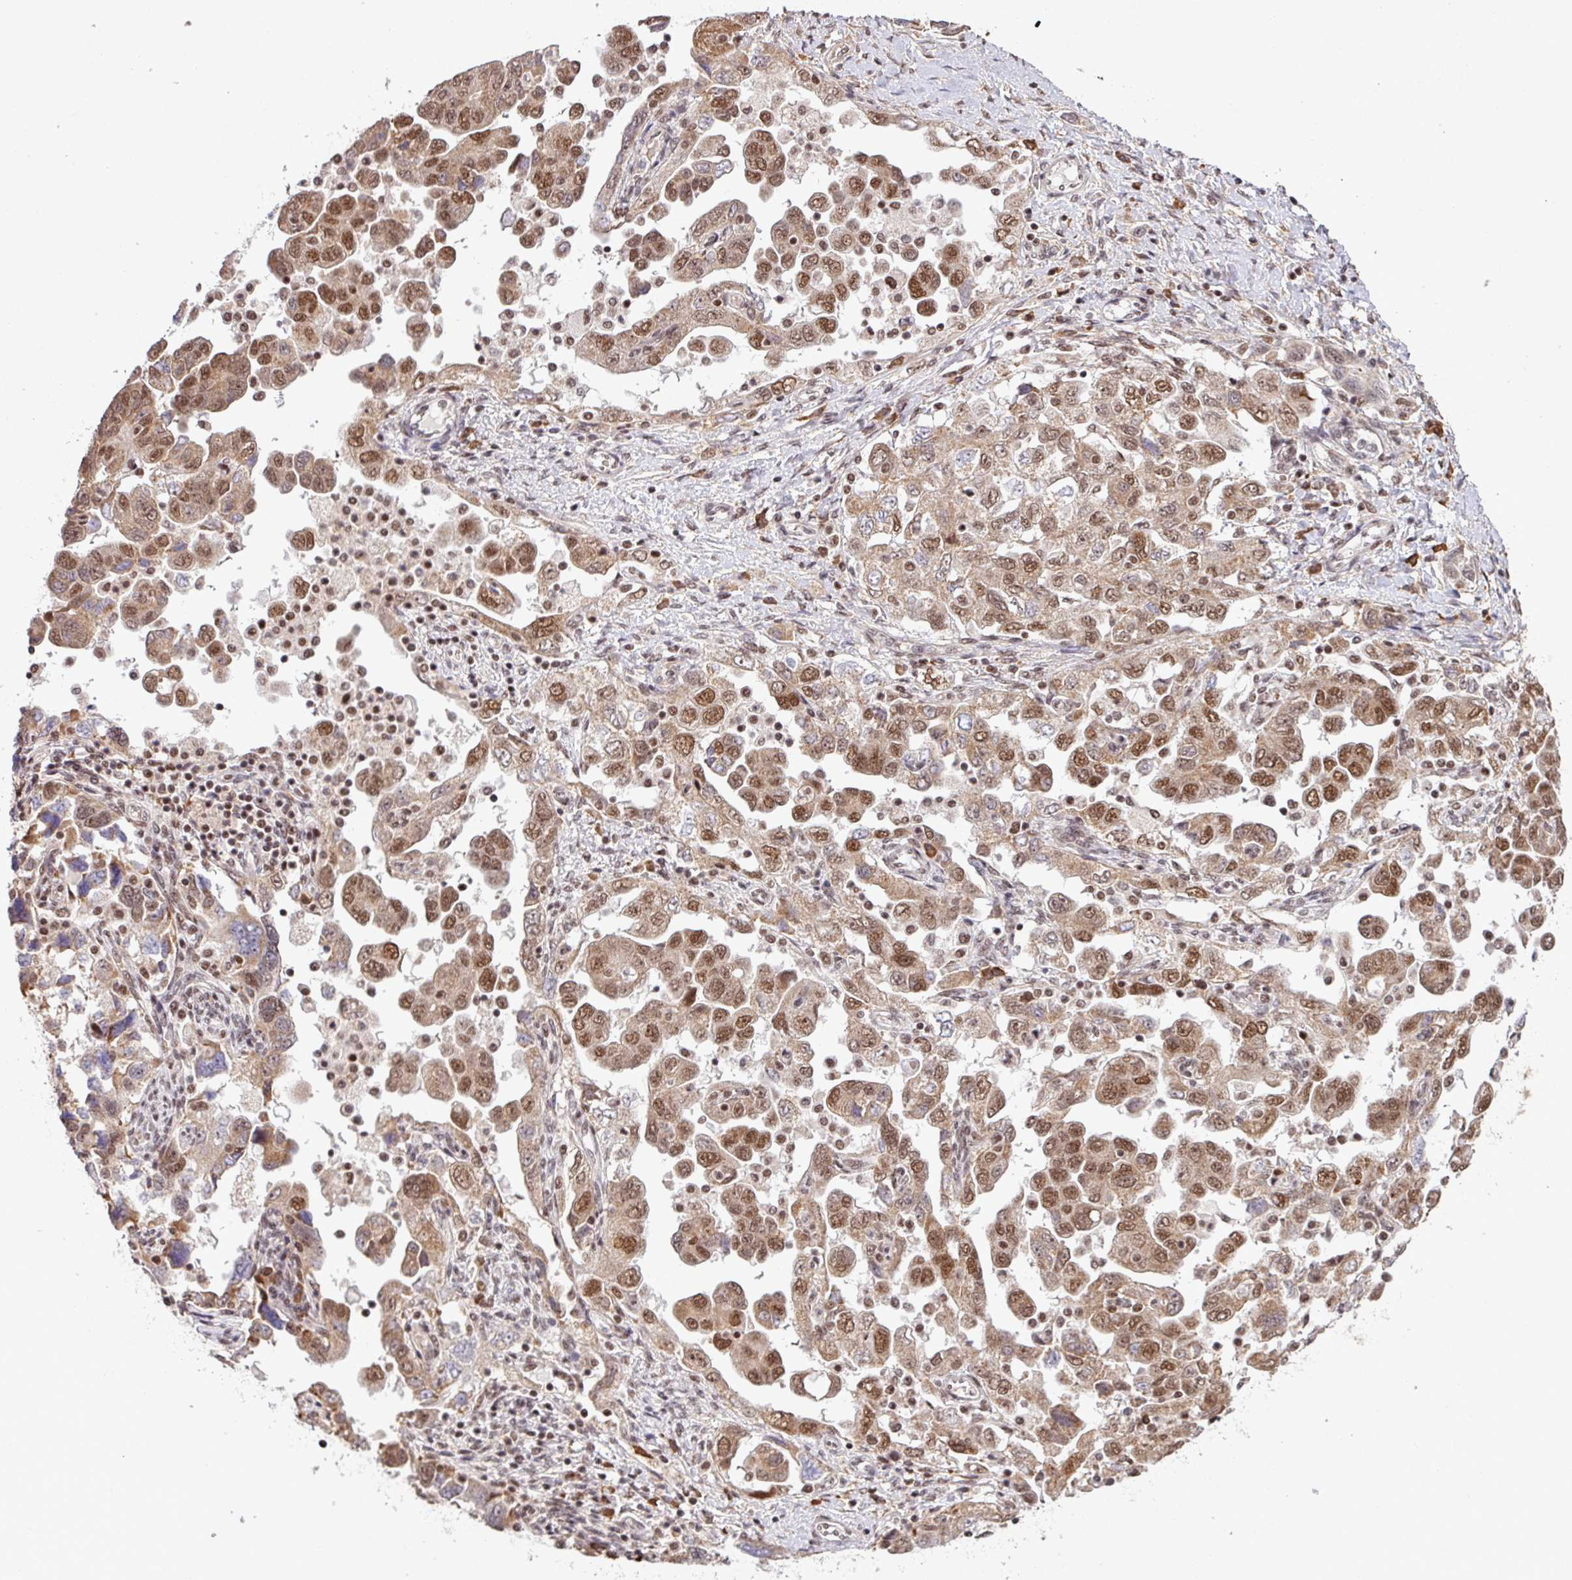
{"staining": {"intensity": "moderate", "quantity": "25%-75%", "location": "nuclear"}, "tissue": "ovarian cancer", "cell_type": "Tumor cells", "image_type": "cancer", "snomed": [{"axis": "morphology", "description": "Carcinoma, NOS"}, {"axis": "morphology", "description": "Cystadenocarcinoma, serous, NOS"}, {"axis": "topography", "description": "Ovary"}], "caption": "Immunohistochemical staining of human carcinoma (ovarian) demonstrates medium levels of moderate nuclear positivity in about 25%-75% of tumor cells.", "gene": "PHF23", "patient": {"sex": "female", "age": 69}}